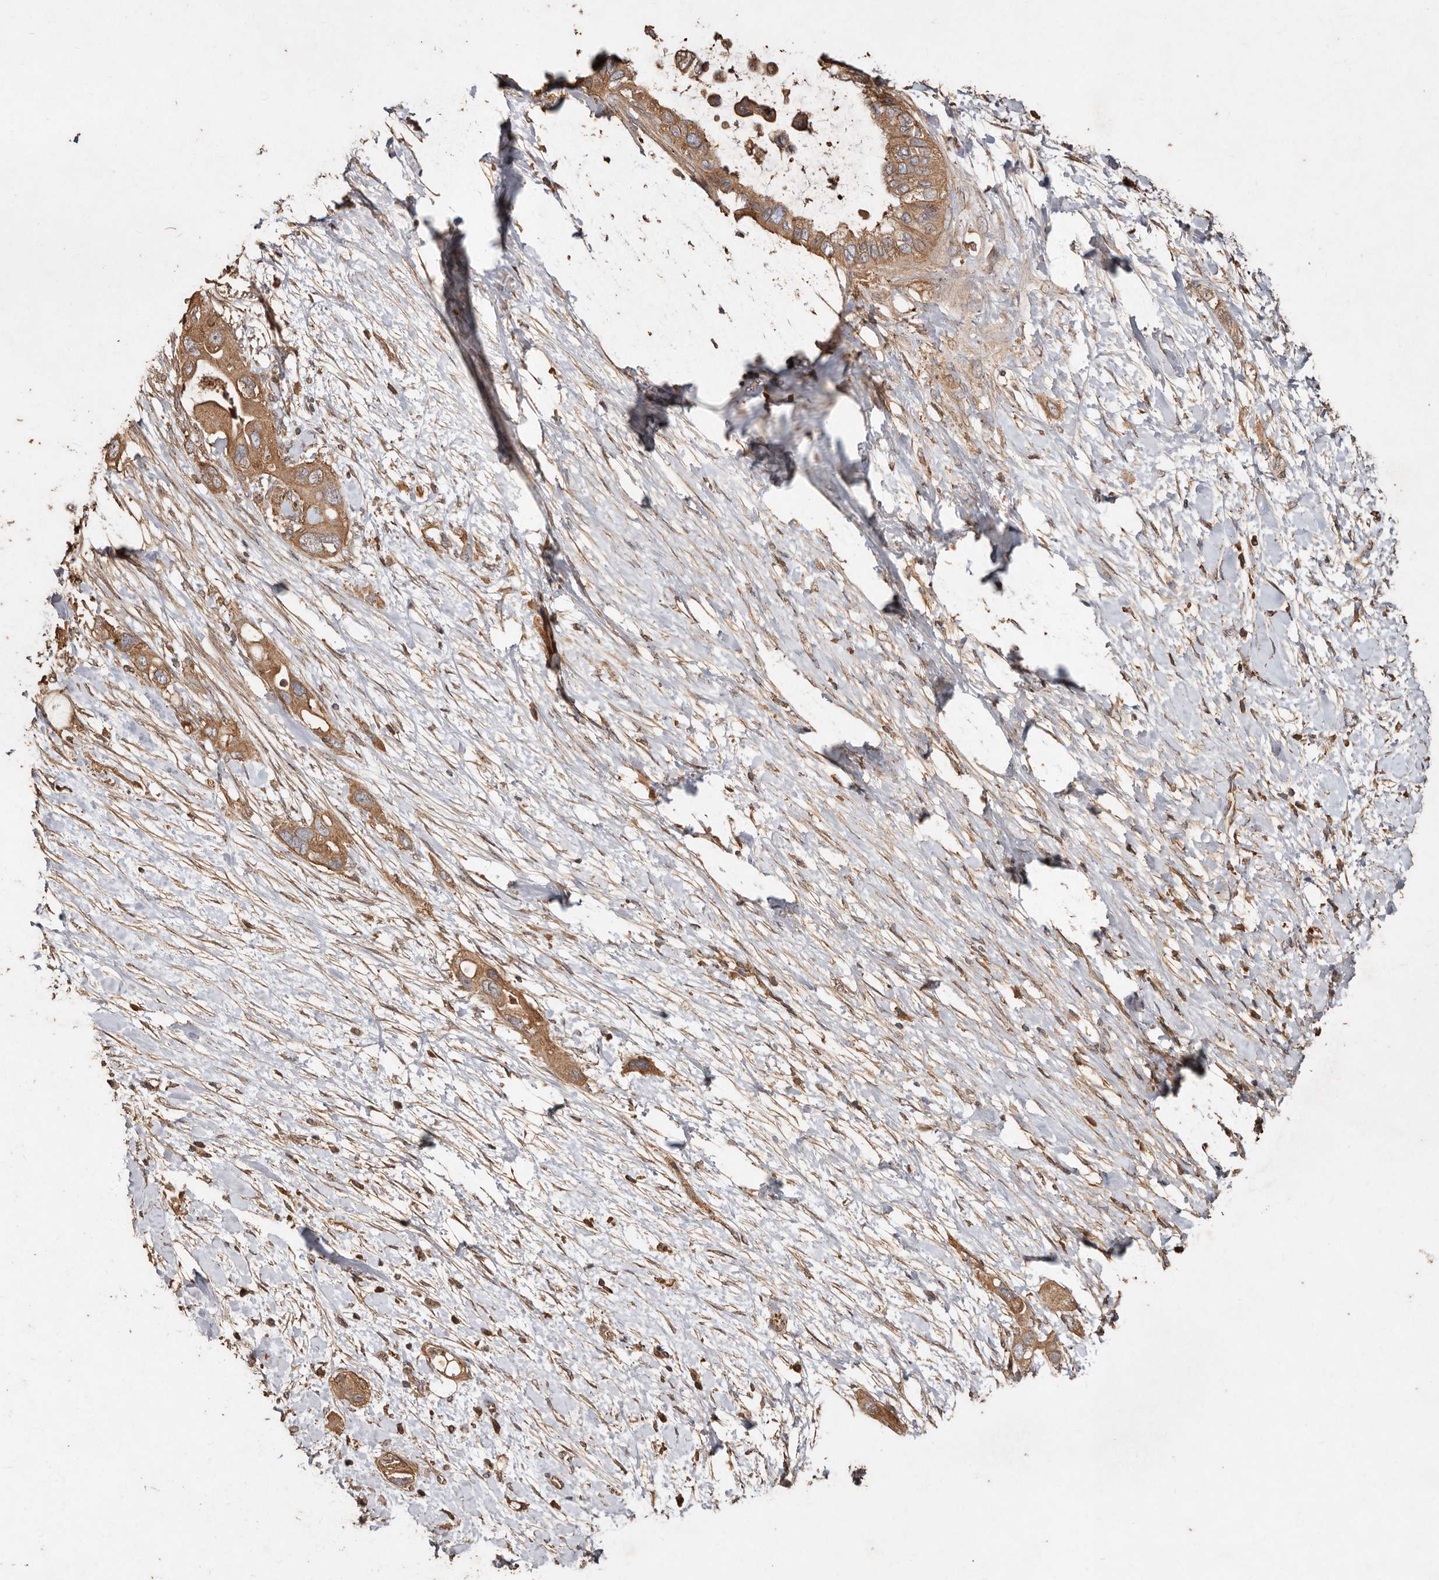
{"staining": {"intensity": "moderate", "quantity": ">75%", "location": "cytoplasmic/membranous"}, "tissue": "pancreatic cancer", "cell_type": "Tumor cells", "image_type": "cancer", "snomed": [{"axis": "morphology", "description": "Adenocarcinoma, NOS"}, {"axis": "topography", "description": "Pancreas"}], "caption": "An immunohistochemistry (IHC) histopathology image of tumor tissue is shown. Protein staining in brown highlights moderate cytoplasmic/membranous positivity in pancreatic adenocarcinoma within tumor cells.", "gene": "FARS2", "patient": {"sex": "female", "age": 56}}